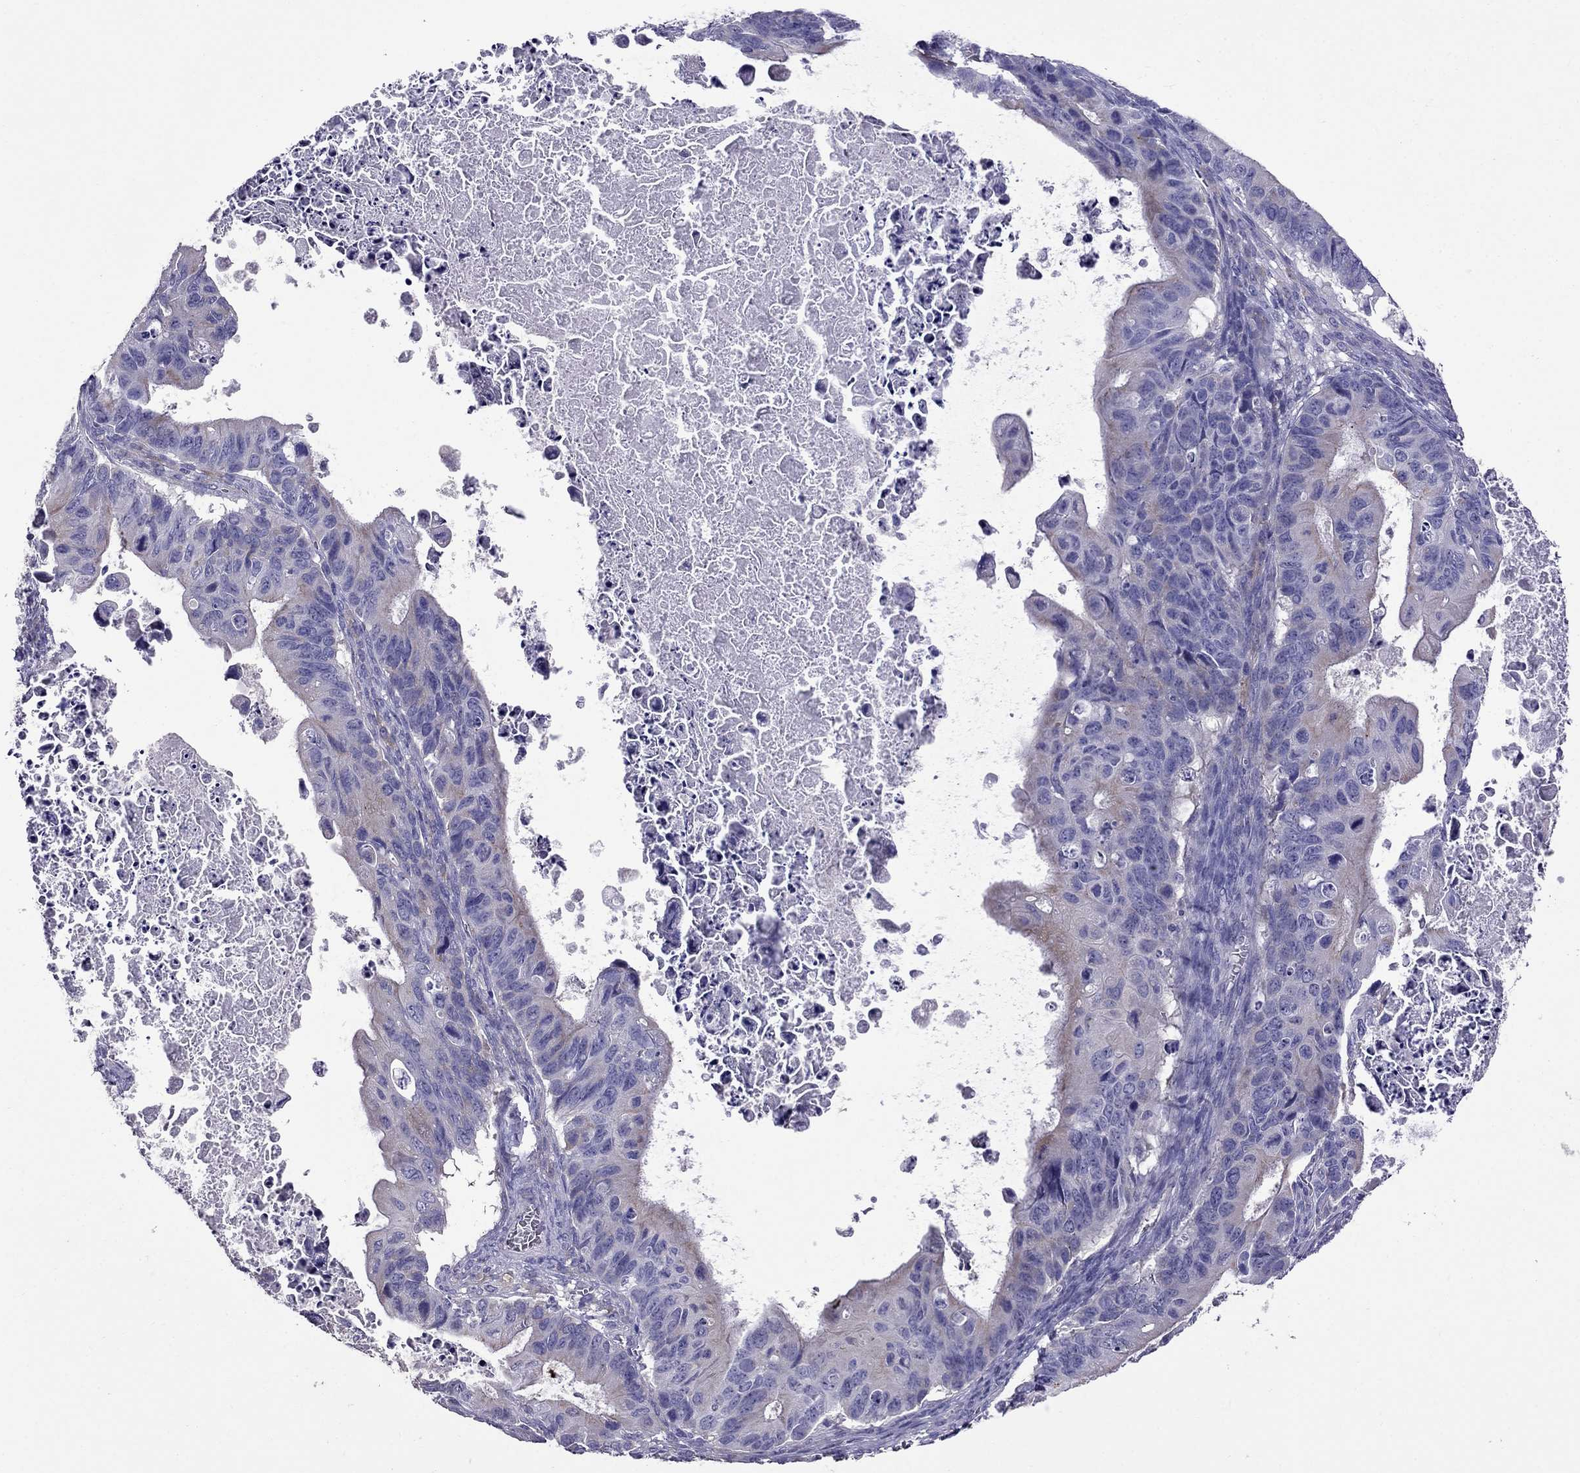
{"staining": {"intensity": "weak", "quantity": "<25%", "location": "cytoplasmic/membranous"}, "tissue": "ovarian cancer", "cell_type": "Tumor cells", "image_type": "cancer", "snomed": [{"axis": "morphology", "description": "Cystadenocarcinoma, mucinous, NOS"}, {"axis": "topography", "description": "Ovary"}], "caption": "Immunohistochemistry of ovarian cancer demonstrates no positivity in tumor cells.", "gene": "OXCT2", "patient": {"sex": "female", "age": 64}}